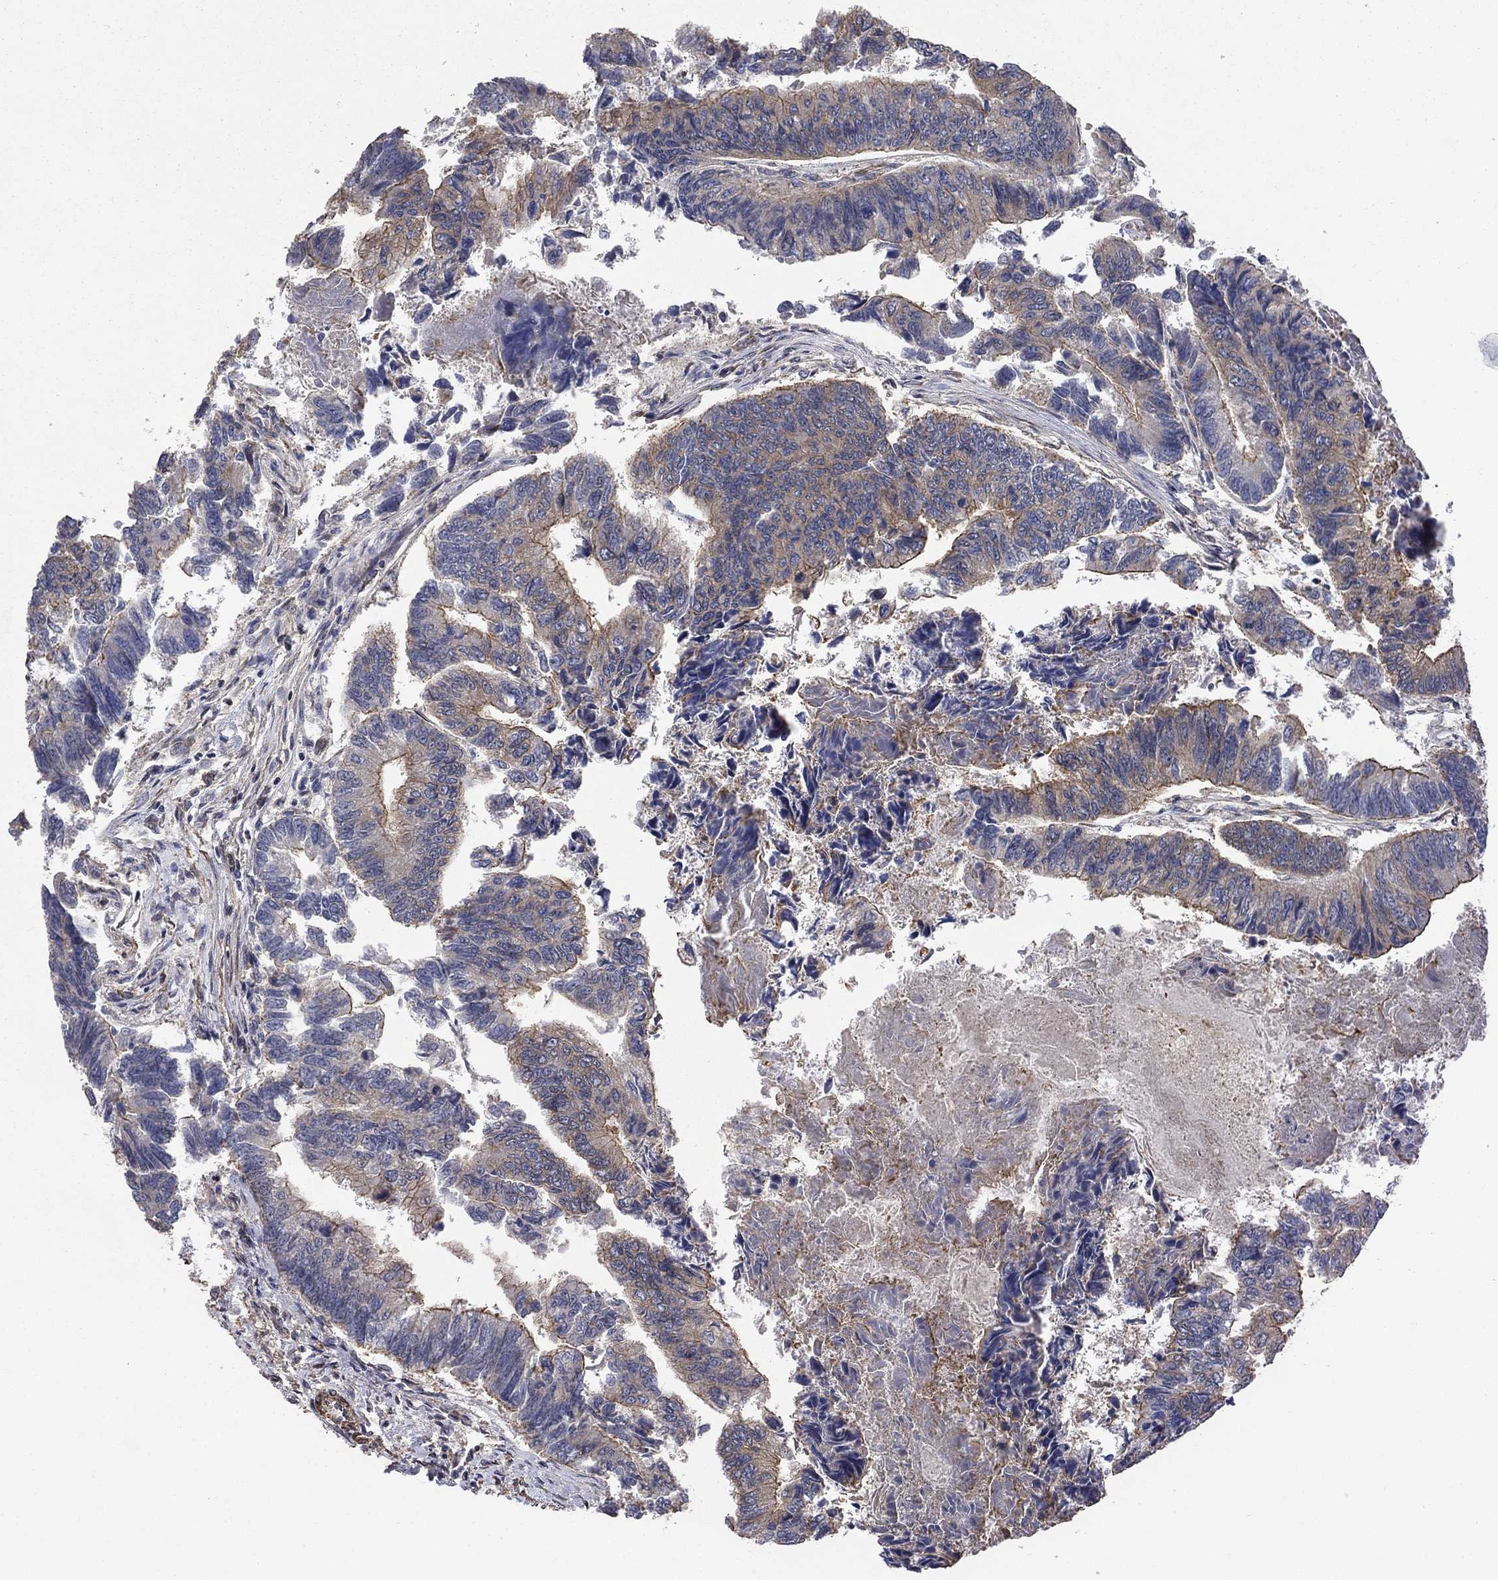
{"staining": {"intensity": "moderate", "quantity": "25%-75%", "location": "cytoplasmic/membranous"}, "tissue": "colorectal cancer", "cell_type": "Tumor cells", "image_type": "cancer", "snomed": [{"axis": "morphology", "description": "Adenocarcinoma, NOS"}, {"axis": "topography", "description": "Colon"}], "caption": "Adenocarcinoma (colorectal) stained for a protein displays moderate cytoplasmic/membranous positivity in tumor cells.", "gene": "PDE3A", "patient": {"sex": "female", "age": 65}}